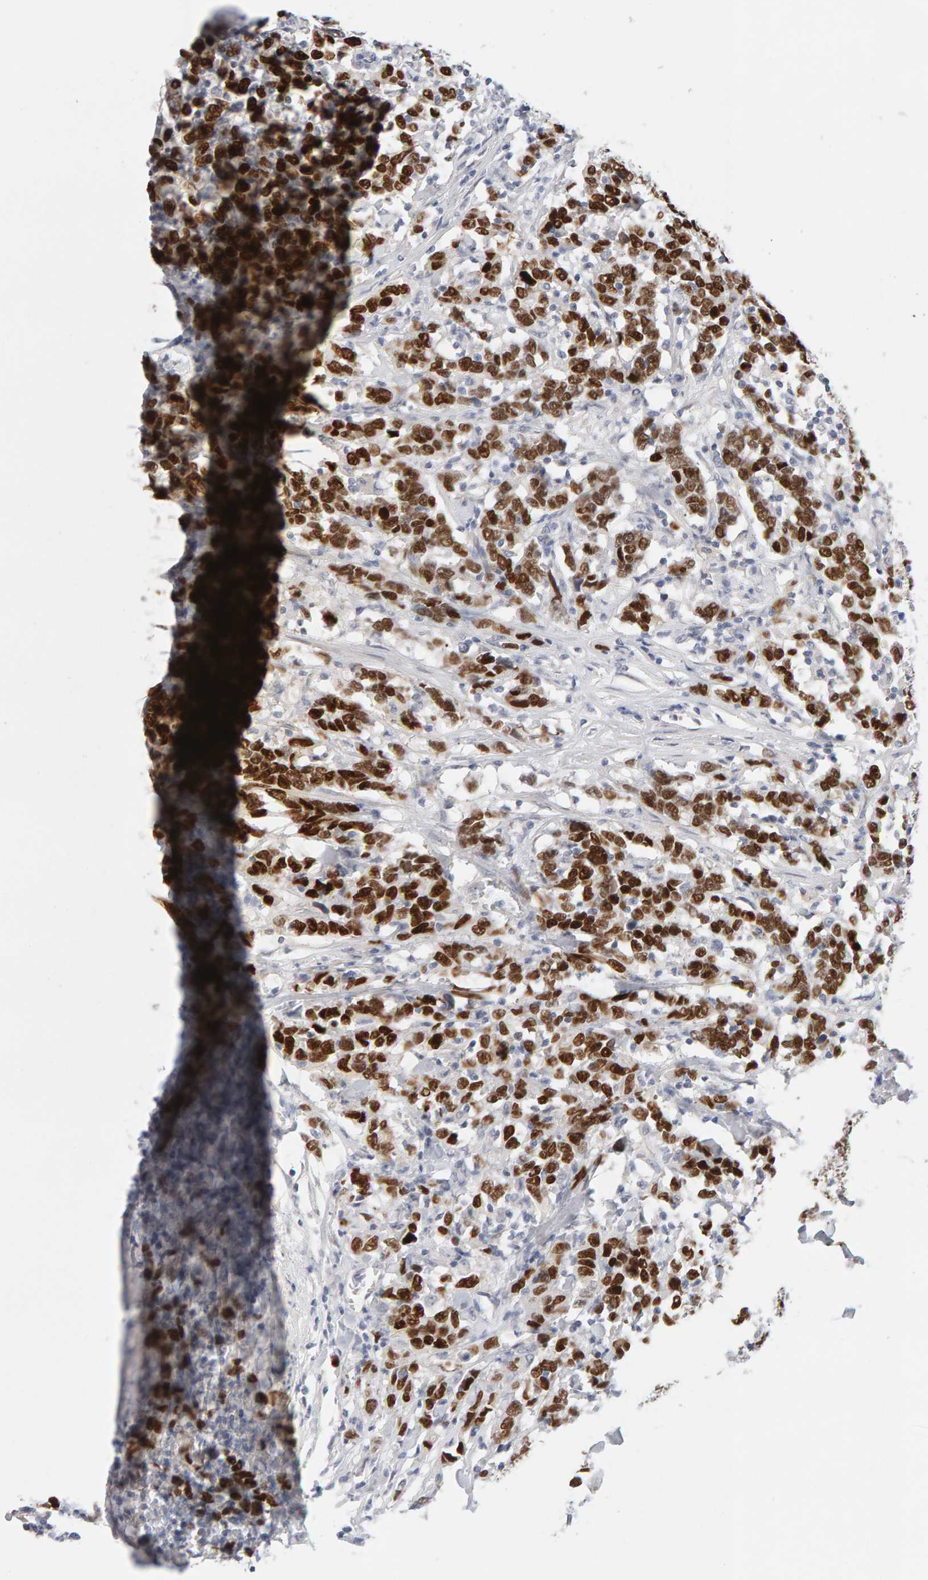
{"staining": {"intensity": "strong", "quantity": ">75%", "location": "nuclear"}, "tissue": "urothelial cancer", "cell_type": "Tumor cells", "image_type": "cancer", "snomed": [{"axis": "morphology", "description": "Urothelial carcinoma, High grade"}, {"axis": "topography", "description": "Urinary bladder"}], "caption": "Urothelial carcinoma (high-grade) stained for a protein (brown) shows strong nuclear positive positivity in about >75% of tumor cells.", "gene": "HNF4A", "patient": {"sex": "male", "age": 61}}